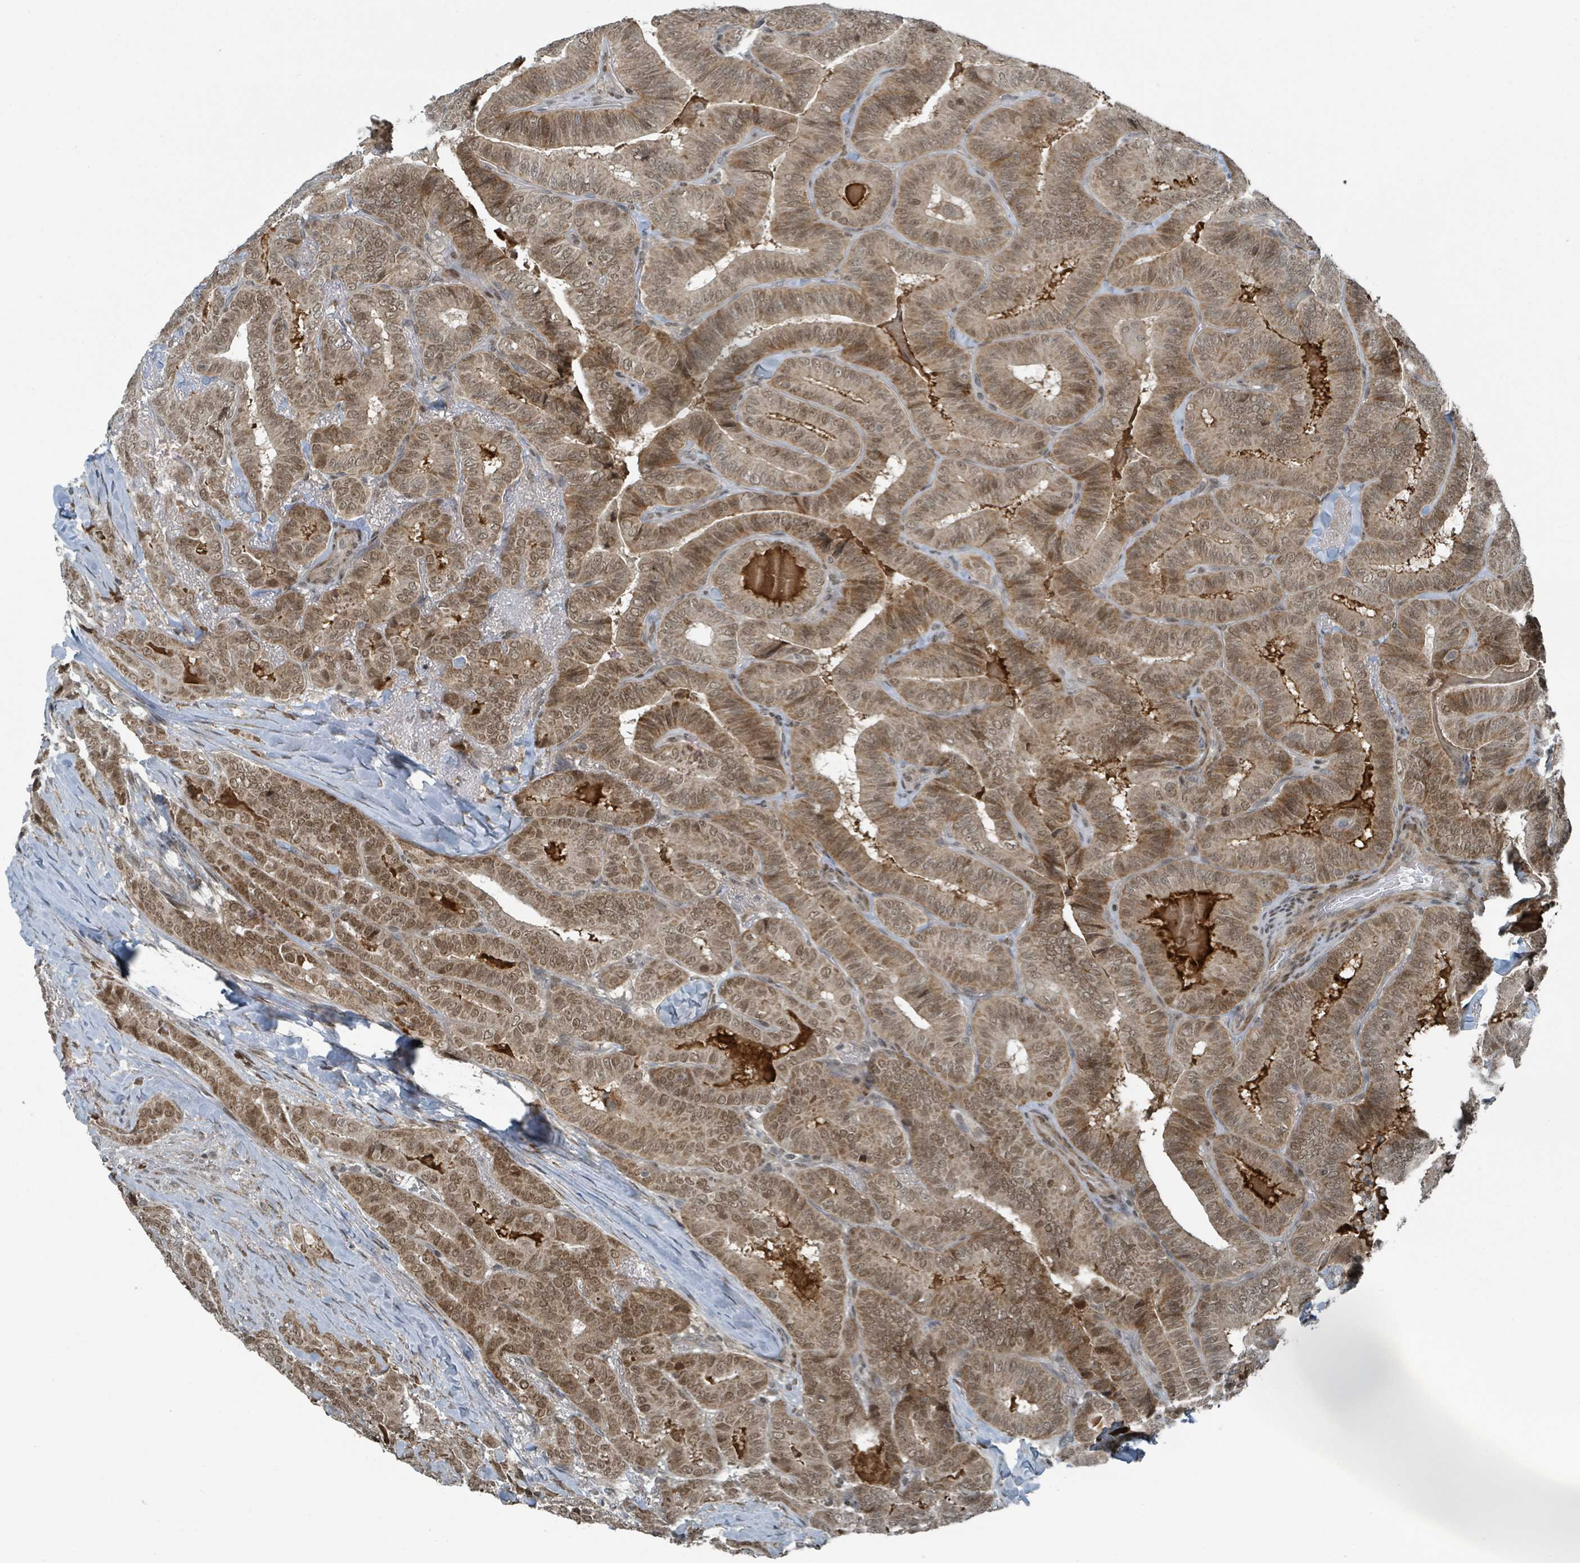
{"staining": {"intensity": "moderate", "quantity": ">75%", "location": "cytoplasmic/membranous,nuclear"}, "tissue": "thyroid cancer", "cell_type": "Tumor cells", "image_type": "cancer", "snomed": [{"axis": "morphology", "description": "Papillary adenocarcinoma, NOS"}, {"axis": "topography", "description": "Thyroid gland"}], "caption": "Tumor cells exhibit medium levels of moderate cytoplasmic/membranous and nuclear staining in approximately >75% of cells in thyroid papillary adenocarcinoma. The protein of interest is stained brown, and the nuclei are stained in blue (DAB IHC with brightfield microscopy, high magnification).", "gene": "PHIP", "patient": {"sex": "male", "age": 61}}